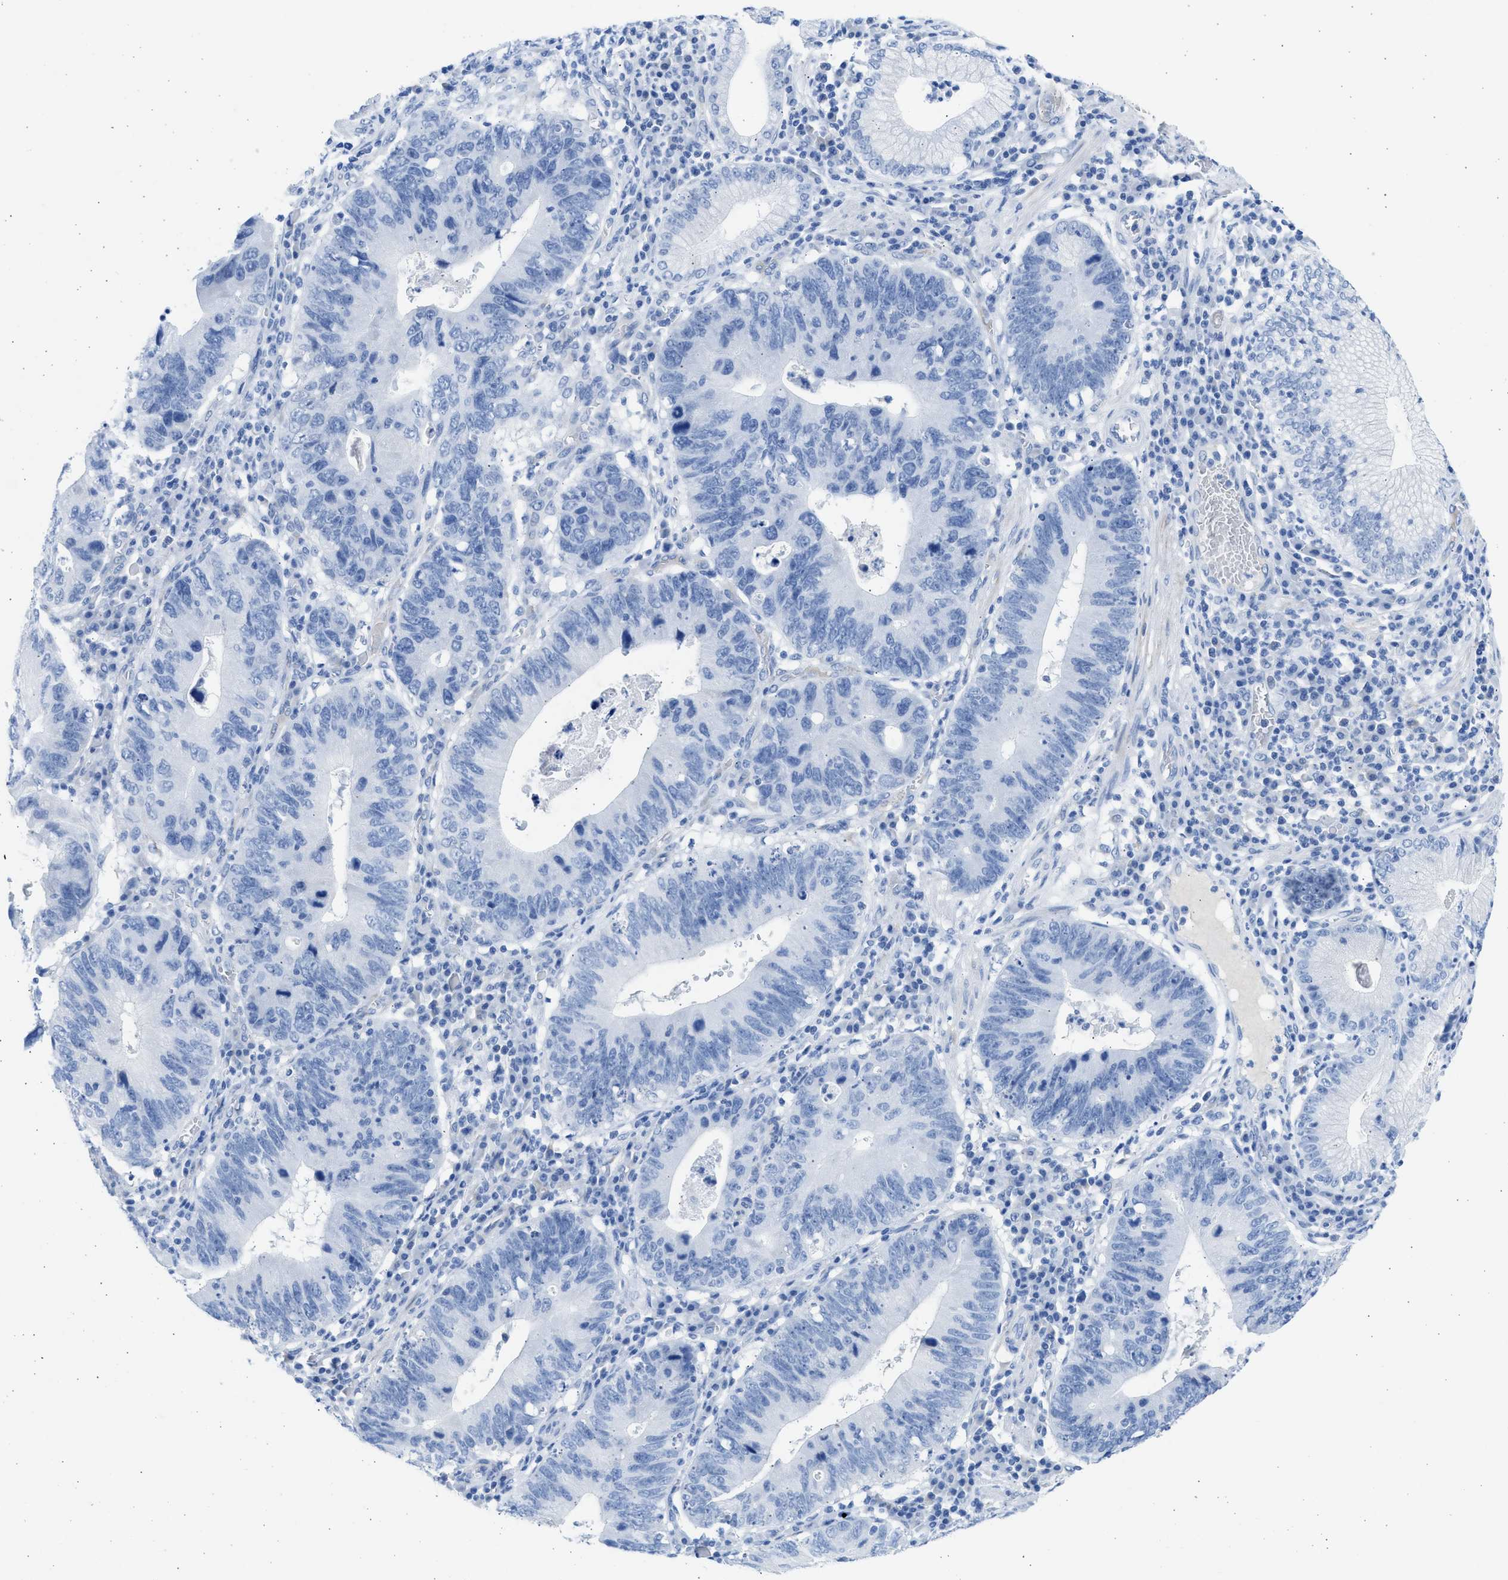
{"staining": {"intensity": "negative", "quantity": "none", "location": "none"}, "tissue": "stomach cancer", "cell_type": "Tumor cells", "image_type": "cancer", "snomed": [{"axis": "morphology", "description": "Adenocarcinoma, NOS"}, {"axis": "topography", "description": "Stomach"}], "caption": "Human adenocarcinoma (stomach) stained for a protein using IHC displays no expression in tumor cells.", "gene": "SPATA3", "patient": {"sex": "male", "age": 59}}